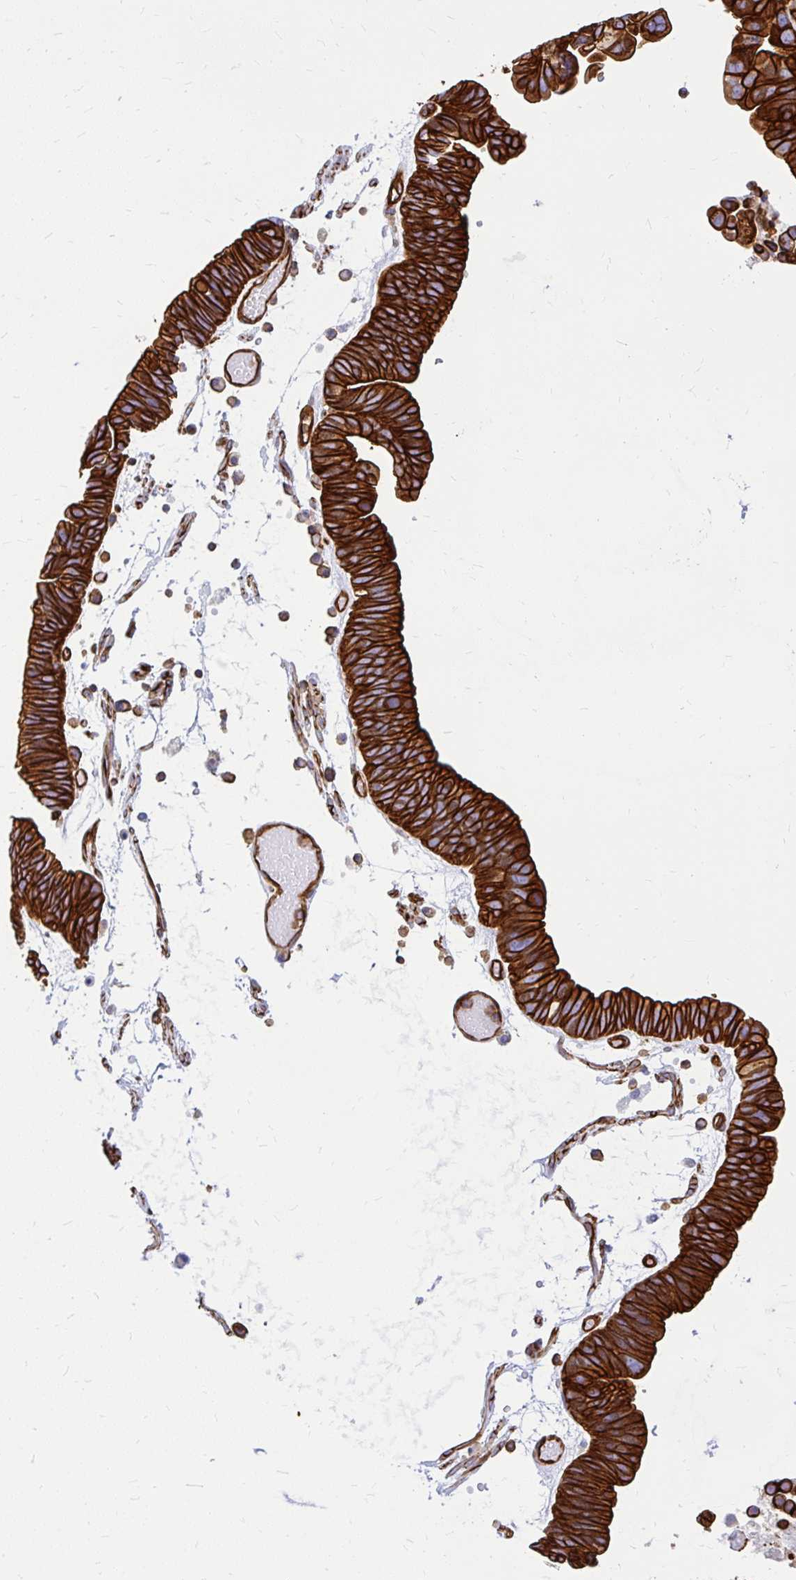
{"staining": {"intensity": "strong", "quantity": ">75%", "location": "cytoplasmic/membranous"}, "tissue": "ovarian cancer", "cell_type": "Tumor cells", "image_type": "cancer", "snomed": [{"axis": "morphology", "description": "Cystadenocarcinoma, serous, NOS"}, {"axis": "topography", "description": "Ovary"}], "caption": "Ovarian cancer stained for a protein (brown) shows strong cytoplasmic/membranous positive expression in approximately >75% of tumor cells.", "gene": "MAP1LC3B", "patient": {"sex": "female", "age": 56}}